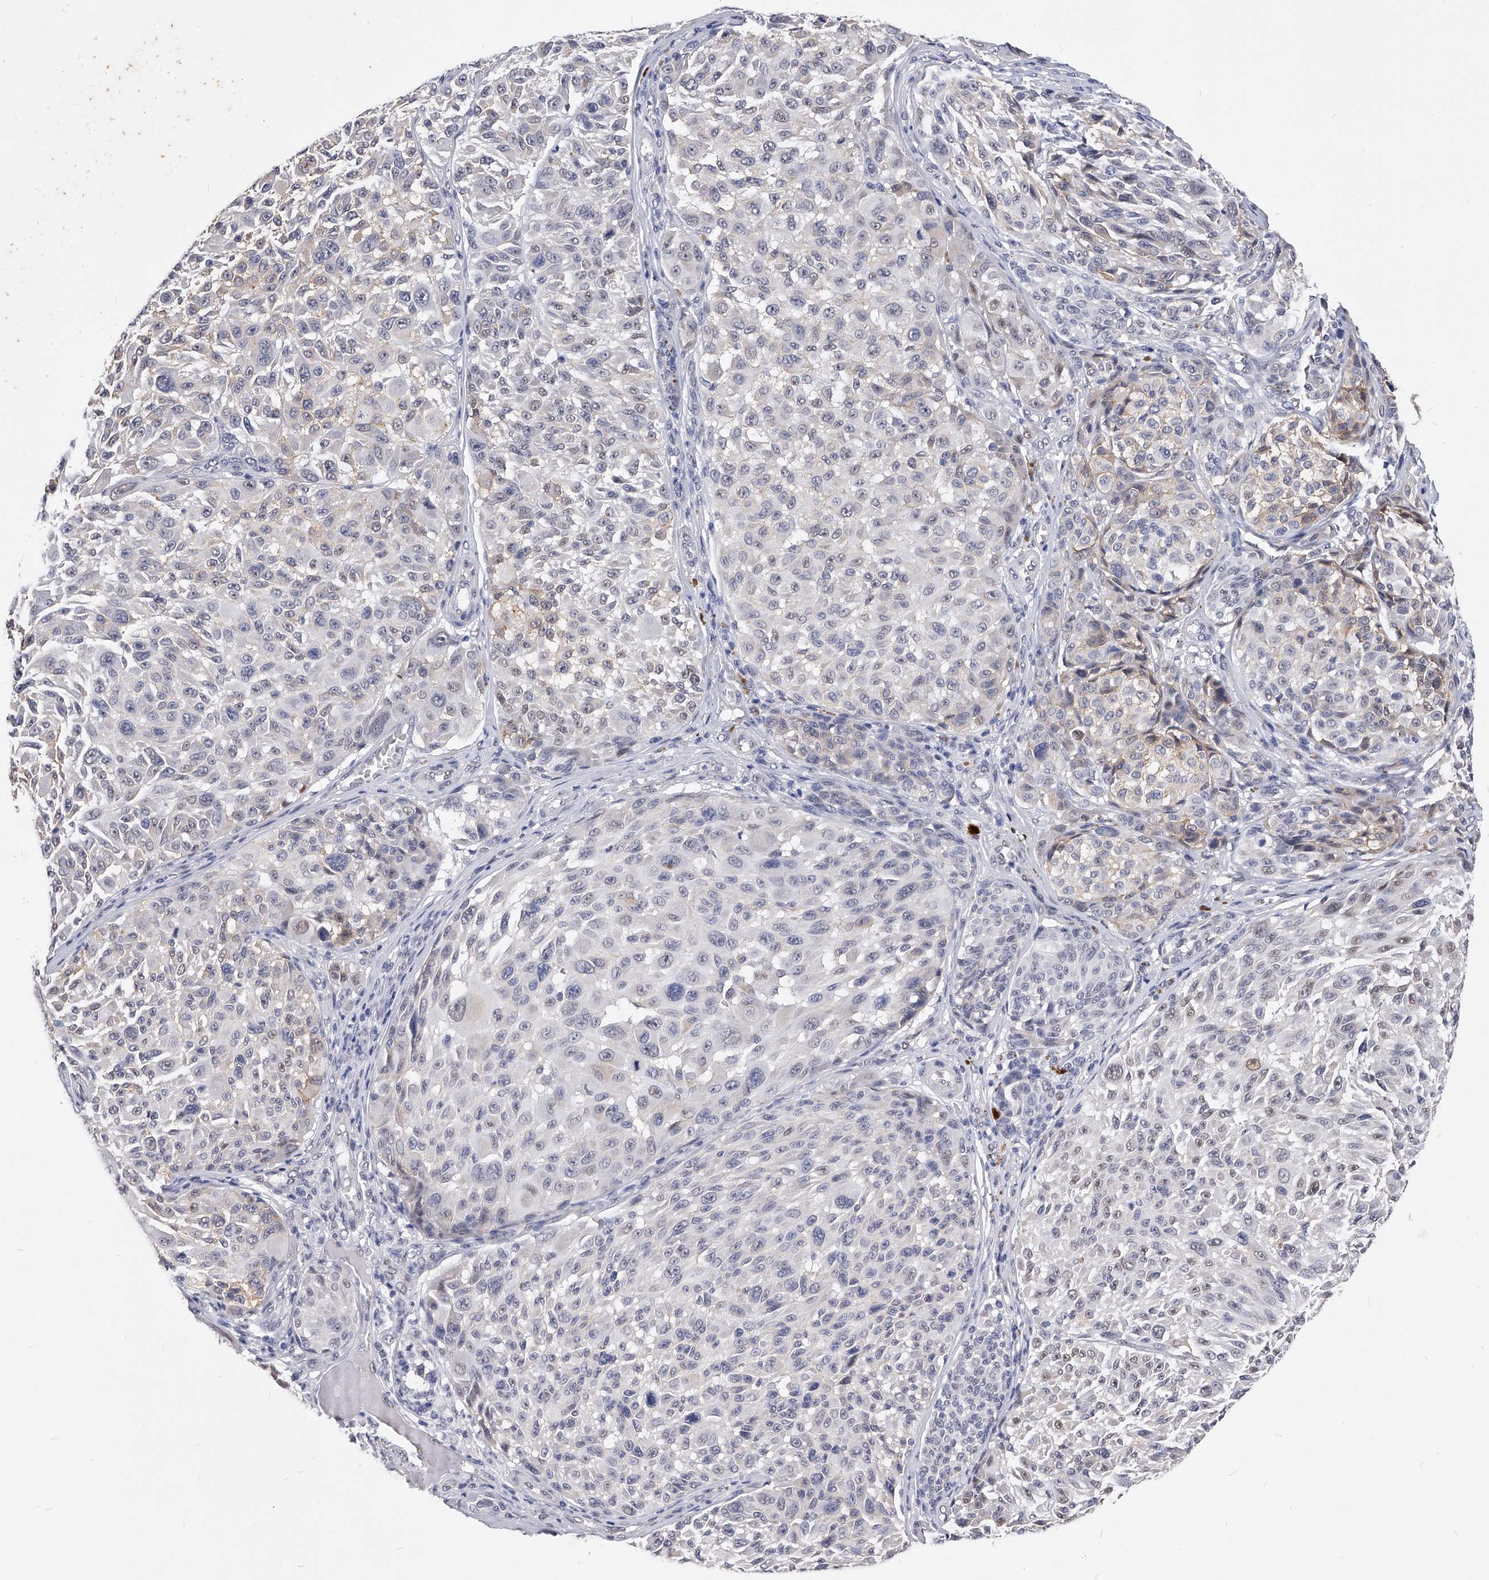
{"staining": {"intensity": "weak", "quantity": "25%-75%", "location": "nuclear"}, "tissue": "melanoma", "cell_type": "Tumor cells", "image_type": "cancer", "snomed": [{"axis": "morphology", "description": "Malignant melanoma, NOS"}, {"axis": "topography", "description": "Skin"}], "caption": "Immunohistochemical staining of malignant melanoma reveals low levels of weak nuclear staining in about 25%-75% of tumor cells. (DAB IHC with brightfield microscopy, high magnification).", "gene": "ZNF529", "patient": {"sex": "male", "age": 83}}